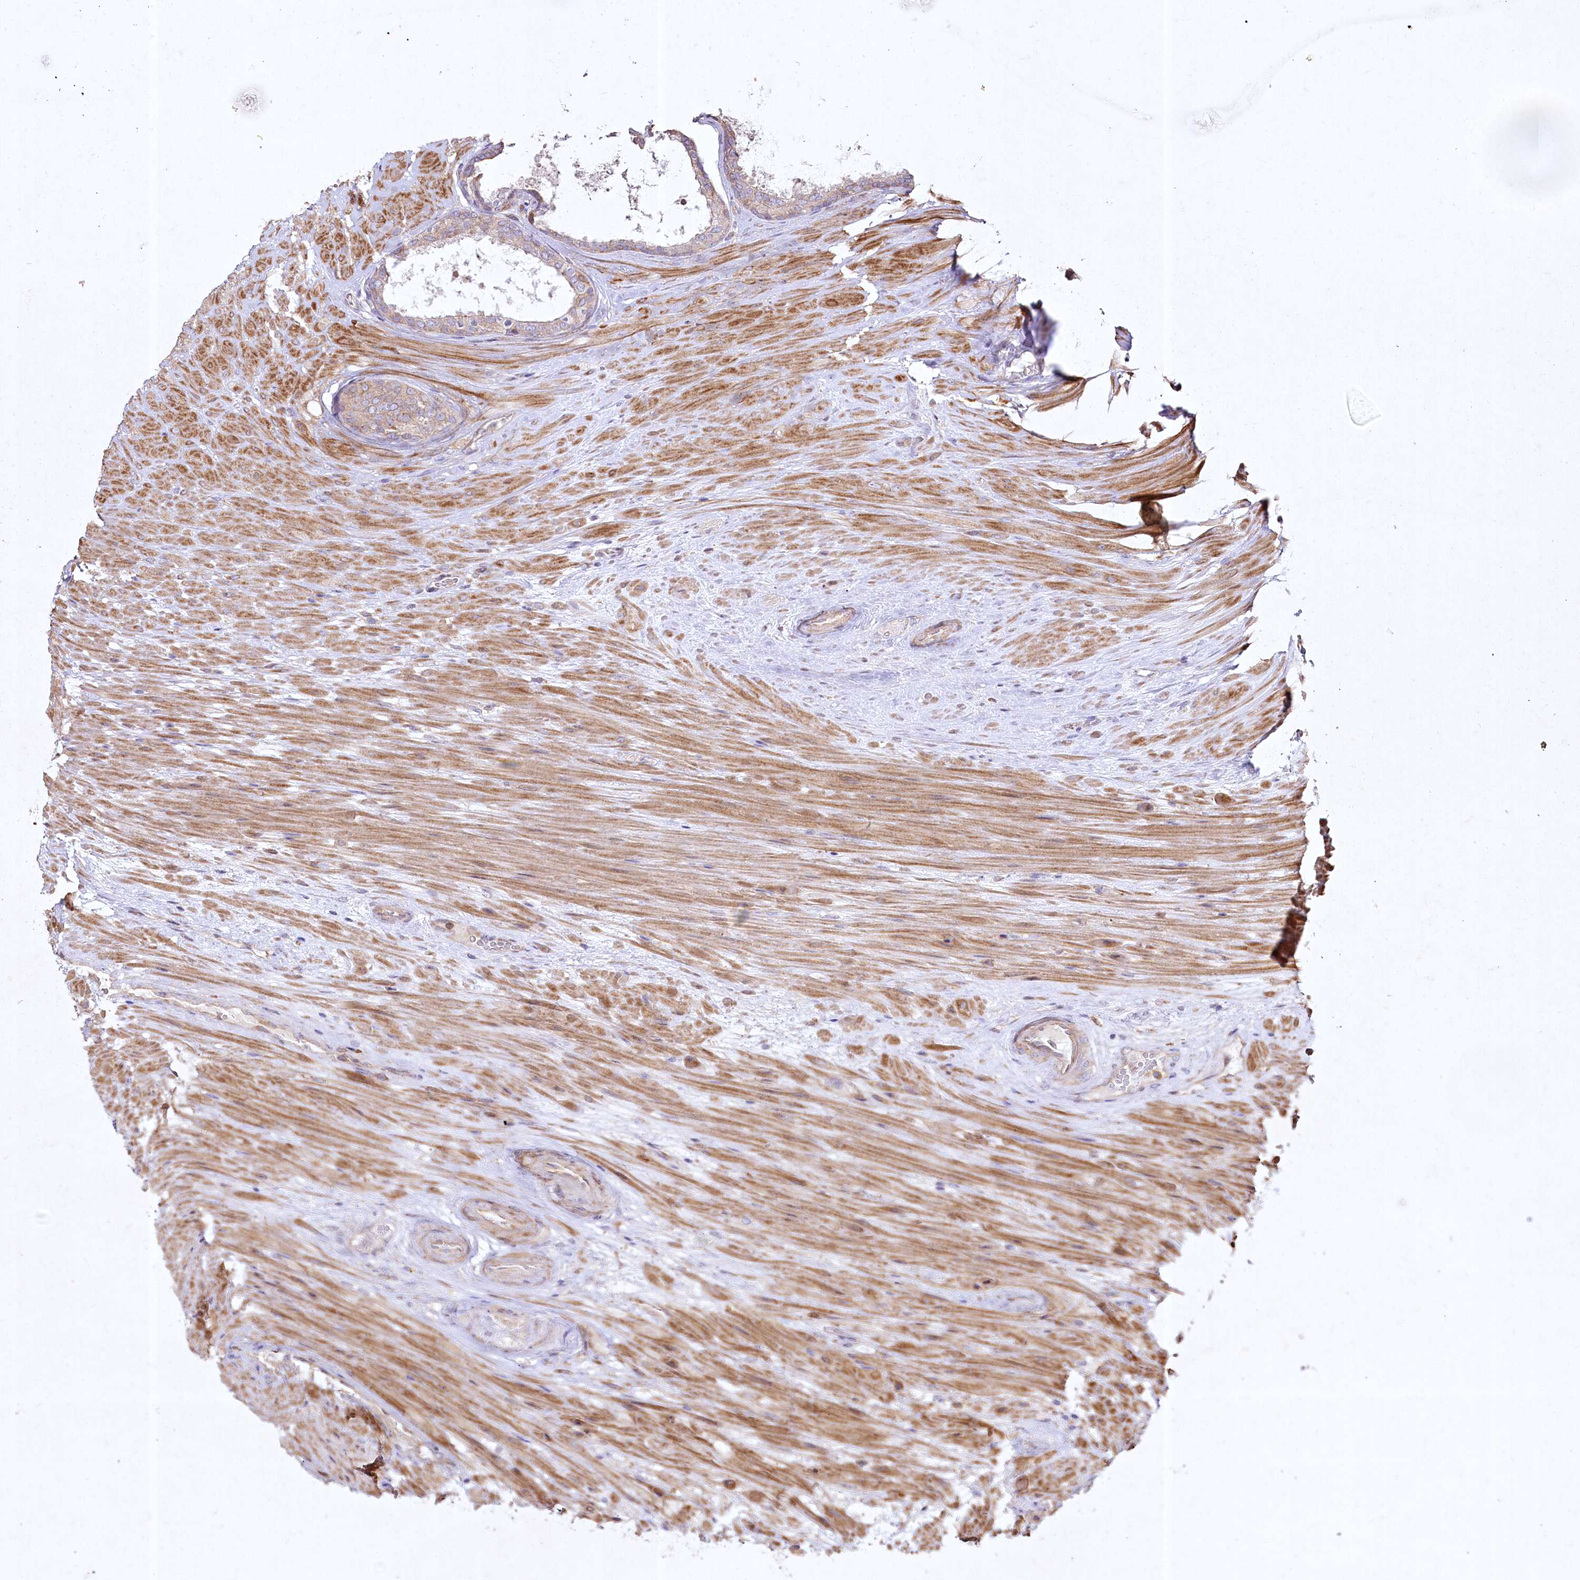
{"staining": {"intensity": "weak", "quantity": "<25%", "location": "cytoplasmic/membranous"}, "tissue": "prostate cancer", "cell_type": "Tumor cells", "image_type": "cancer", "snomed": [{"axis": "morphology", "description": "Adenocarcinoma, High grade"}, {"axis": "topography", "description": "Prostate"}], "caption": "This is an immunohistochemistry histopathology image of human prostate cancer. There is no positivity in tumor cells.", "gene": "SH3TC1", "patient": {"sex": "male", "age": 65}}